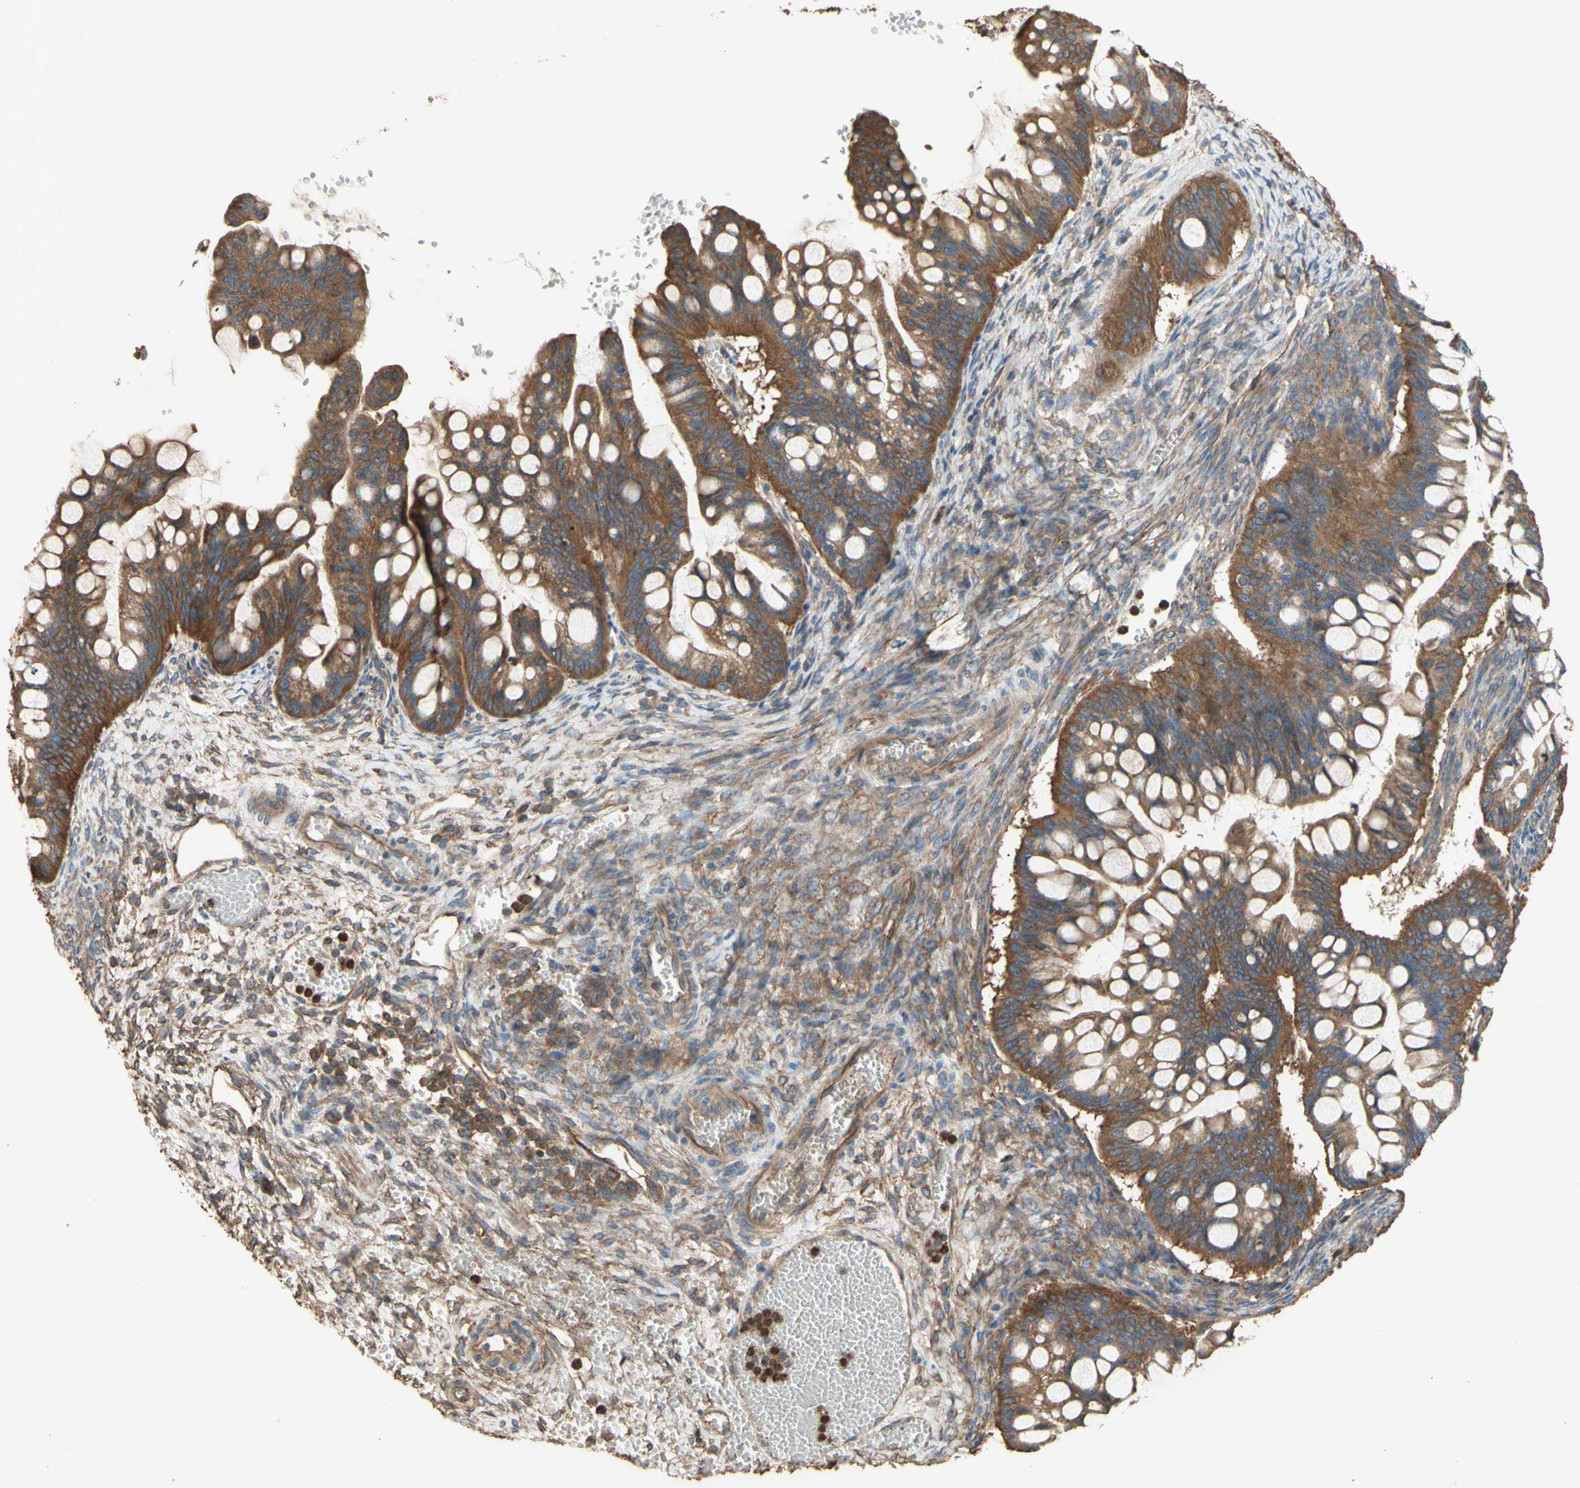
{"staining": {"intensity": "strong", "quantity": ">75%", "location": "cytoplasmic/membranous"}, "tissue": "ovarian cancer", "cell_type": "Tumor cells", "image_type": "cancer", "snomed": [{"axis": "morphology", "description": "Cystadenocarcinoma, mucinous, NOS"}, {"axis": "topography", "description": "Ovary"}], "caption": "Ovarian cancer (mucinous cystadenocarcinoma) tissue displays strong cytoplasmic/membranous expression in approximately >75% of tumor cells, visualized by immunohistochemistry. The staining was performed using DAB to visualize the protein expression in brown, while the nuclei were stained in blue with hematoxylin (Magnification: 20x).", "gene": "CTTN", "patient": {"sex": "female", "age": 73}}